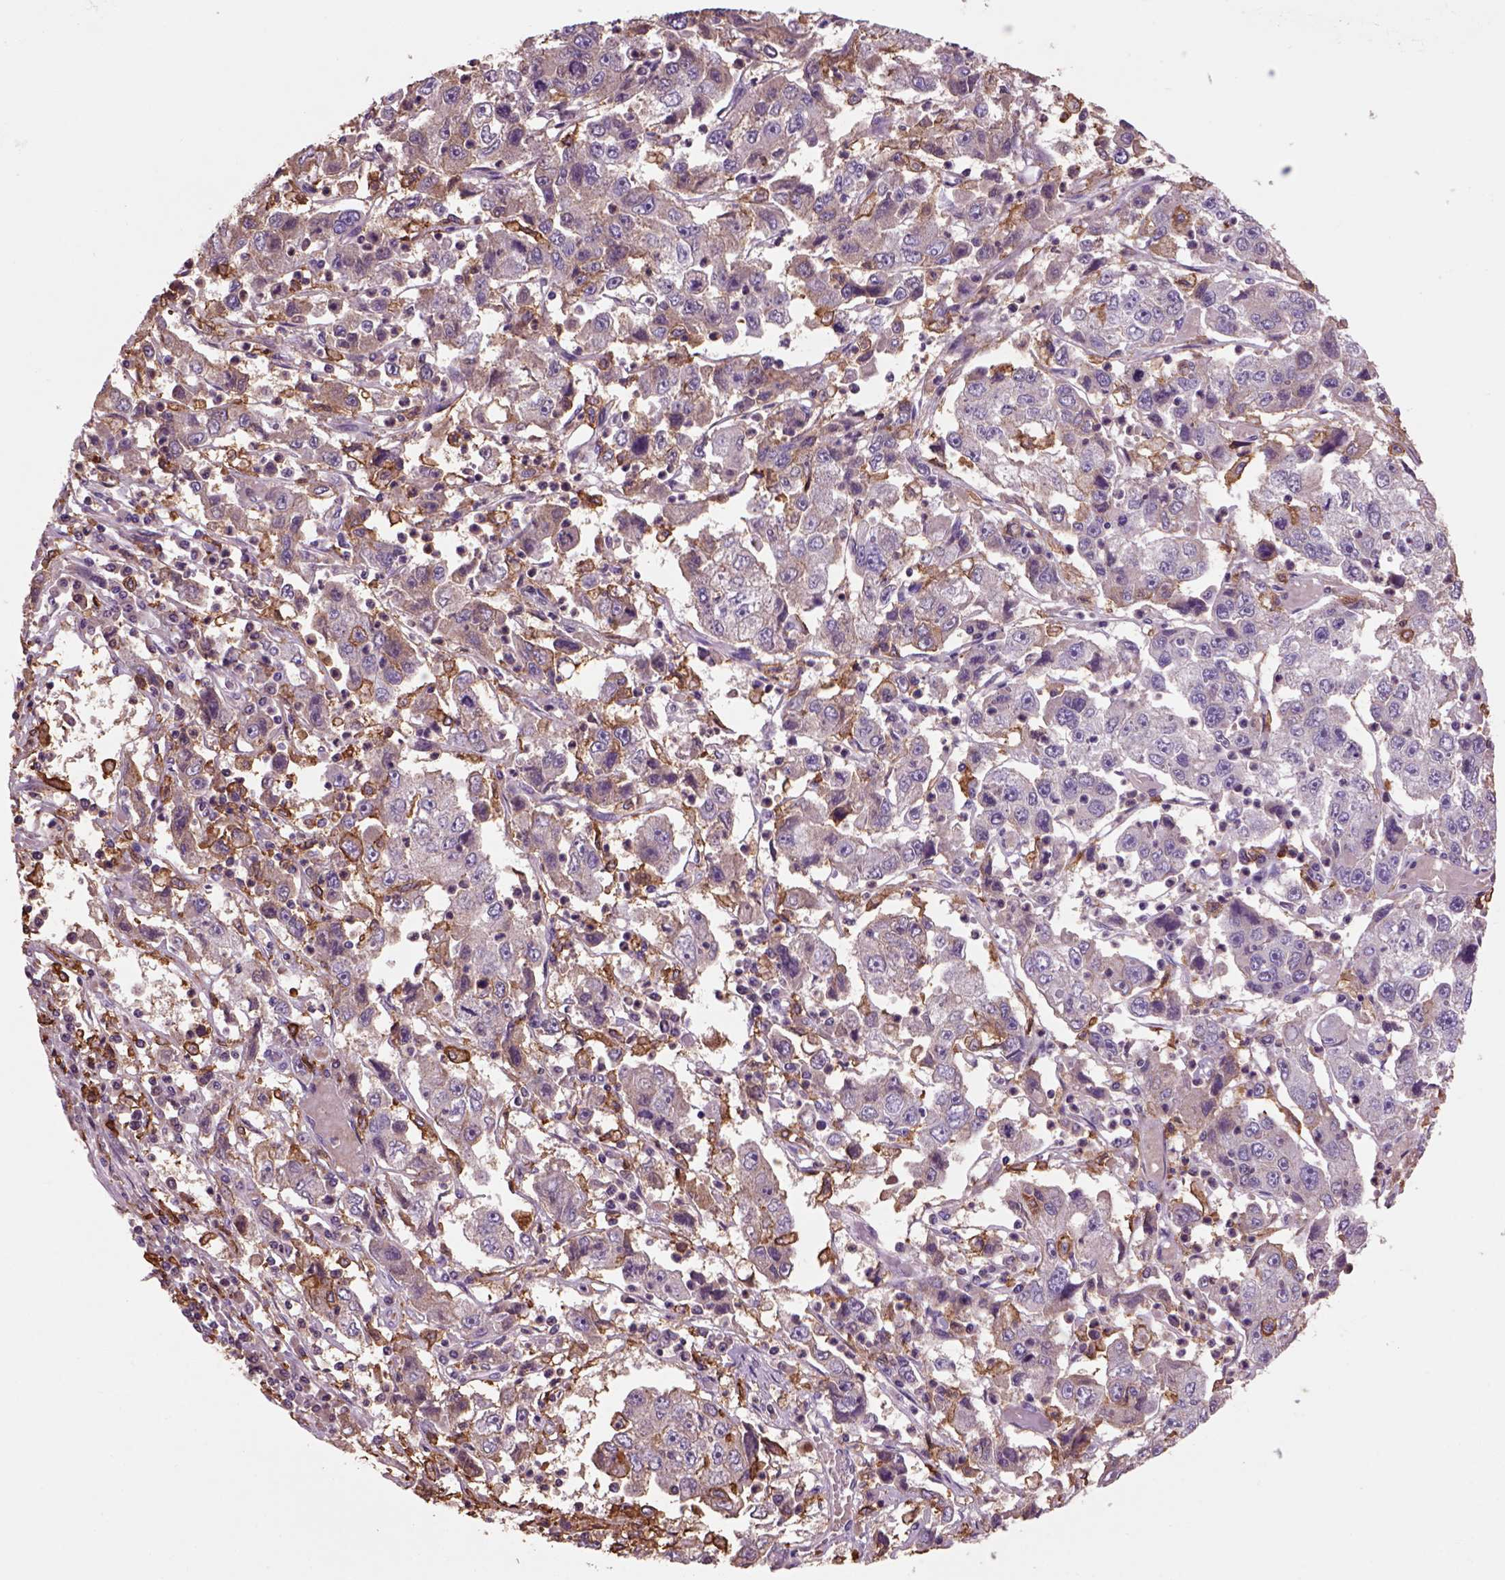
{"staining": {"intensity": "negative", "quantity": "none", "location": "none"}, "tissue": "cervical cancer", "cell_type": "Tumor cells", "image_type": "cancer", "snomed": [{"axis": "morphology", "description": "Squamous cell carcinoma, NOS"}, {"axis": "topography", "description": "Cervix"}], "caption": "High power microscopy micrograph of an IHC histopathology image of cervical cancer, revealing no significant staining in tumor cells.", "gene": "CD14", "patient": {"sex": "female", "age": 36}}